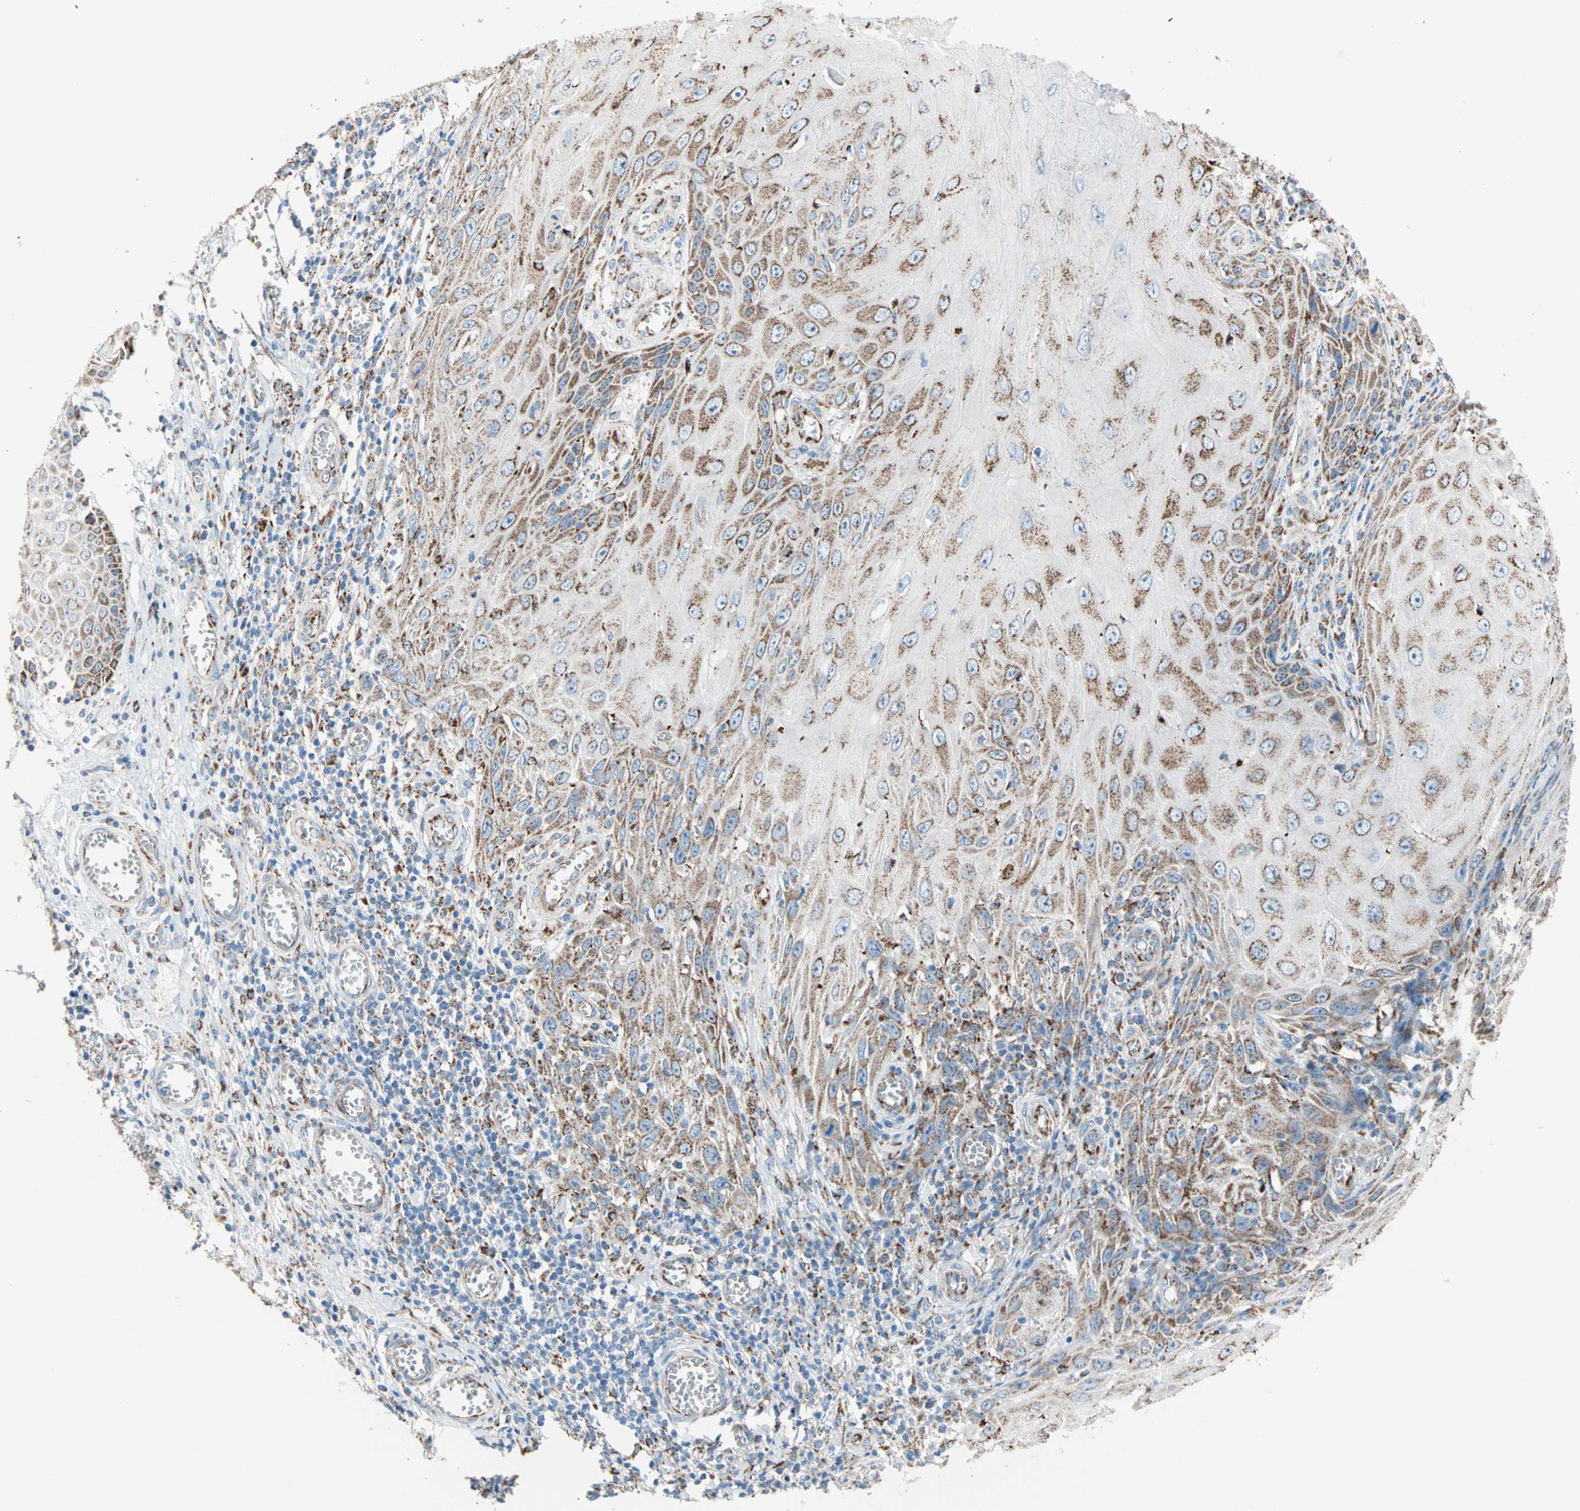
{"staining": {"intensity": "strong", "quantity": ">75%", "location": "cytoplasmic/membranous"}, "tissue": "skin cancer", "cell_type": "Tumor cells", "image_type": "cancer", "snomed": [{"axis": "morphology", "description": "Squamous cell carcinoma, NOS"}, {"axis": "topography", "description": "Skin"}], "caption": "Protein expression by immunohistochemistry (IHC) shows strong cytoplasmic/membranous positivity in approximately >75% of tumor cells in squamous cell carcinoma (skin).", "gene": "TST", "patient": {"sex": "female", "age": 73}}